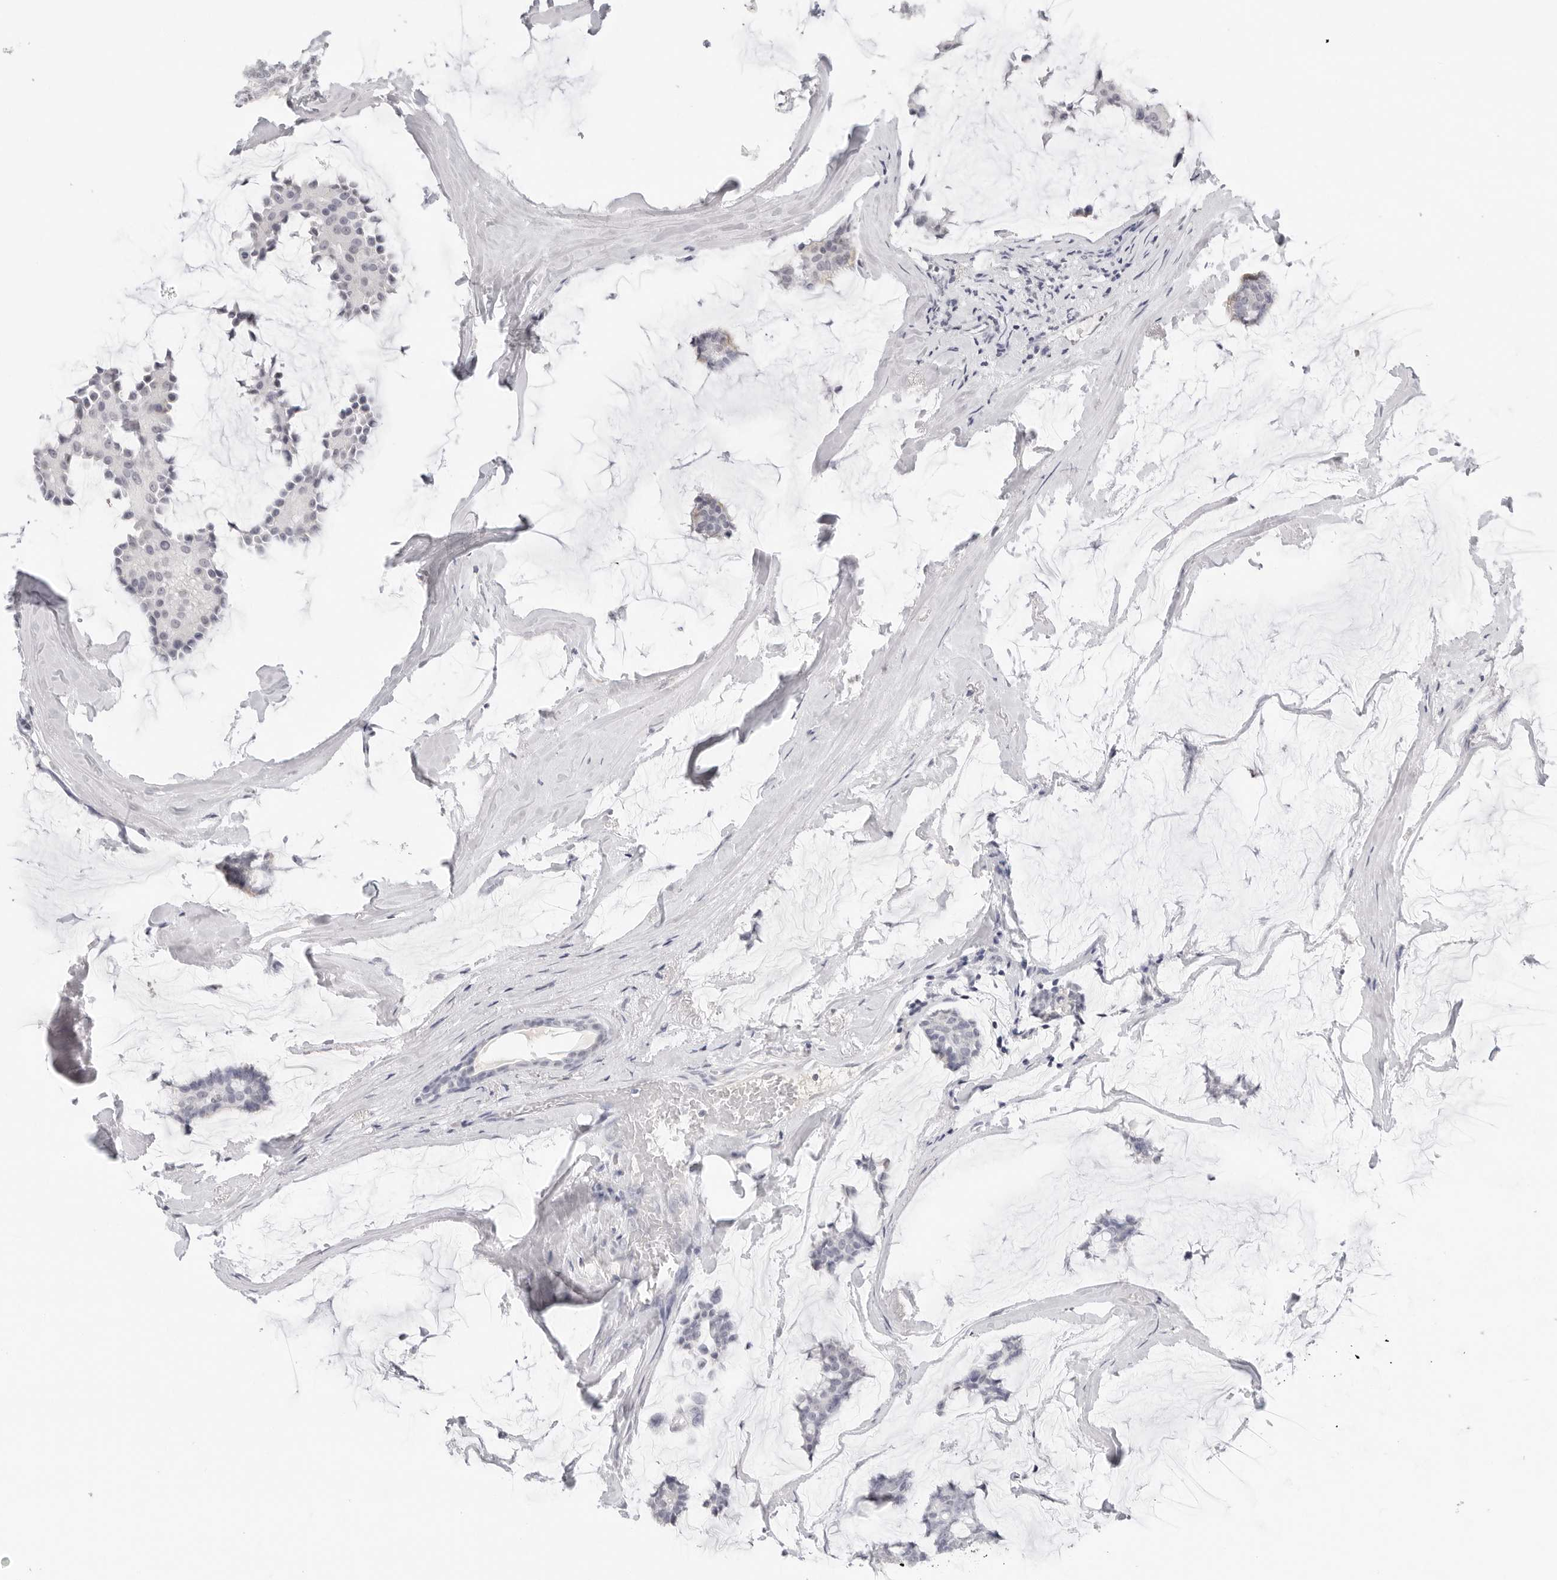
{"staining": {"intensity": "negative", "quantity": "none", "location": "none"}, "tissue": "breast cancer", "cell_type": "Tumor cells", "image_type": "cancer", "snomed": [{"axis": "morphology", "description": "Duct carcinoma"}, {"axis": "topography", "description": "Breast"}], "caption": "This is an IHC histopathology image of breast invasive ductal carcinoma. There is no expression in tumor cells.", "gene": "EDN2", "patient": {"sex": "female", "age": 93}}